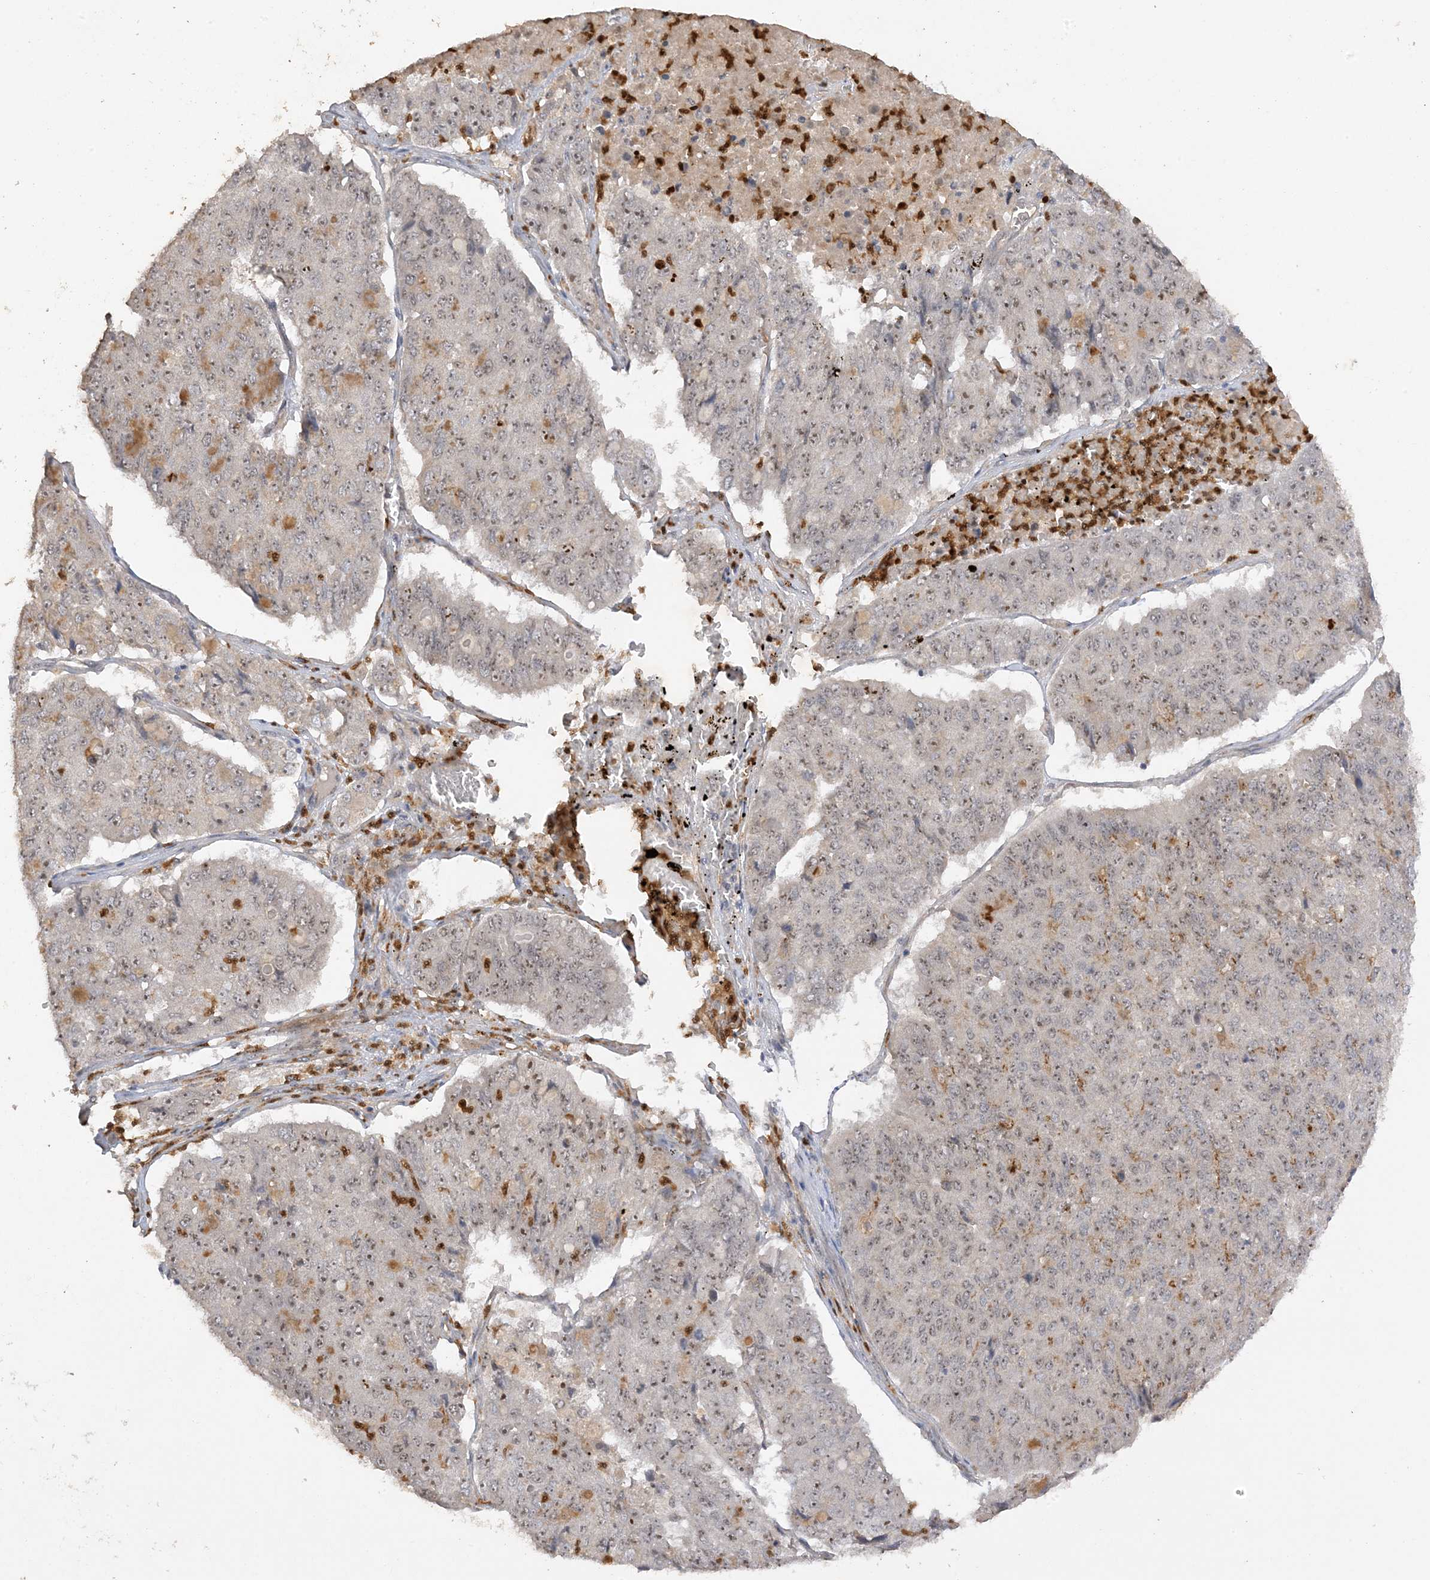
{"staining": {"intensity": "moderate", "quantity": "25%-75%", "location": "nuclear"}, "tissue": "pancreatic cancer", "cell_type": "Tumor cells", "image_type": "cancer", "snomed": [{"axis": "morphology", "description": "Adenocarcinoma, NOS"}, {"axis": "topography", "description": "Pancreas"}], "caption": "Moderate nuclear protein staining is identified in approximately 25%-75% of tumor cells in adenocarcinoma (pancreatic).", "gene": "DDX18", "patient": {"sex": "male", "age": 50}}